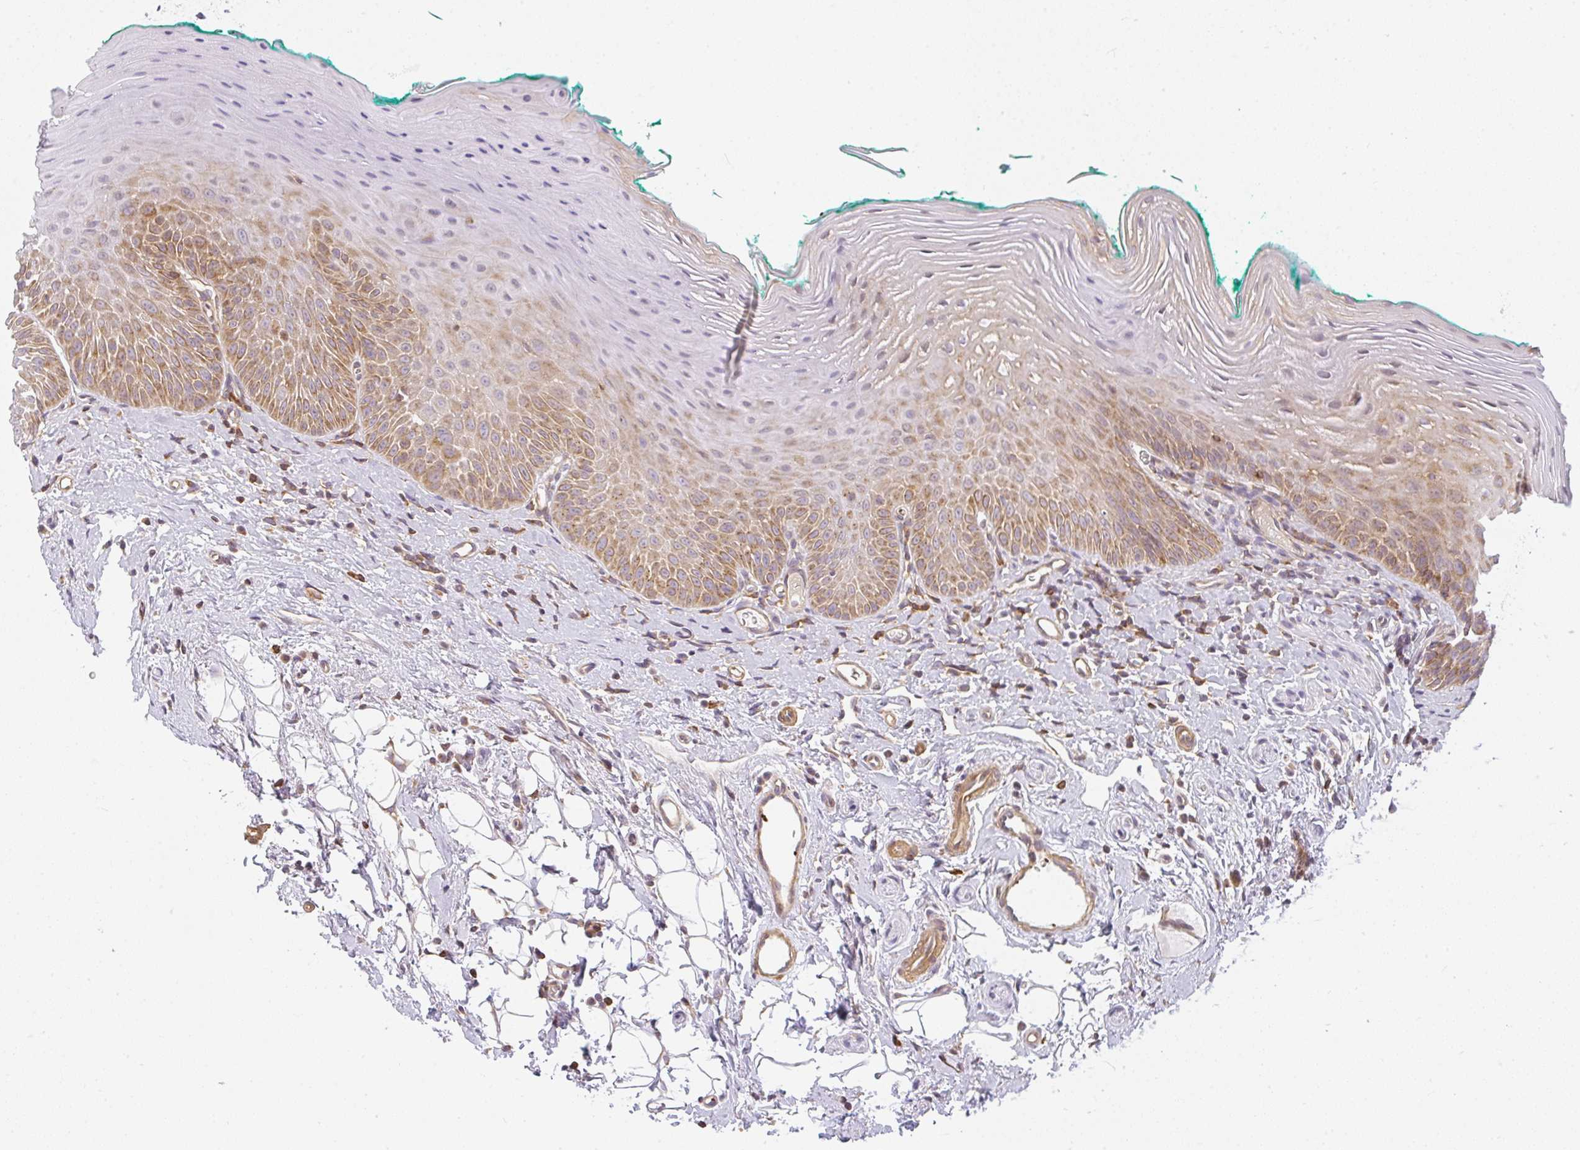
{"staining": {"intensity": "moderate", "quantity": "25%-75%", "location": "cytoplasmic/membranous"}, "tissue": "oral mucosa", "cell_type": "Squamous epithelial cells", "image_type": "normal", "snomed": [{"axis": "morphology", "description": "Normal tissue, NOS"}, {"axis": "topography", "description": "Oral tissue"}, {"axis": "topography", "description": "Tounge, NOS"}], "caption": "Protein staining reveals moderate cytoplasmic/membranous expression in about 25%-75% of squamous epithelial cells in unremarkable oral mucosa. Nuclei are stained in blue.", "gene": "SULF1", "patient": {"sex": "male", "age": 83}}